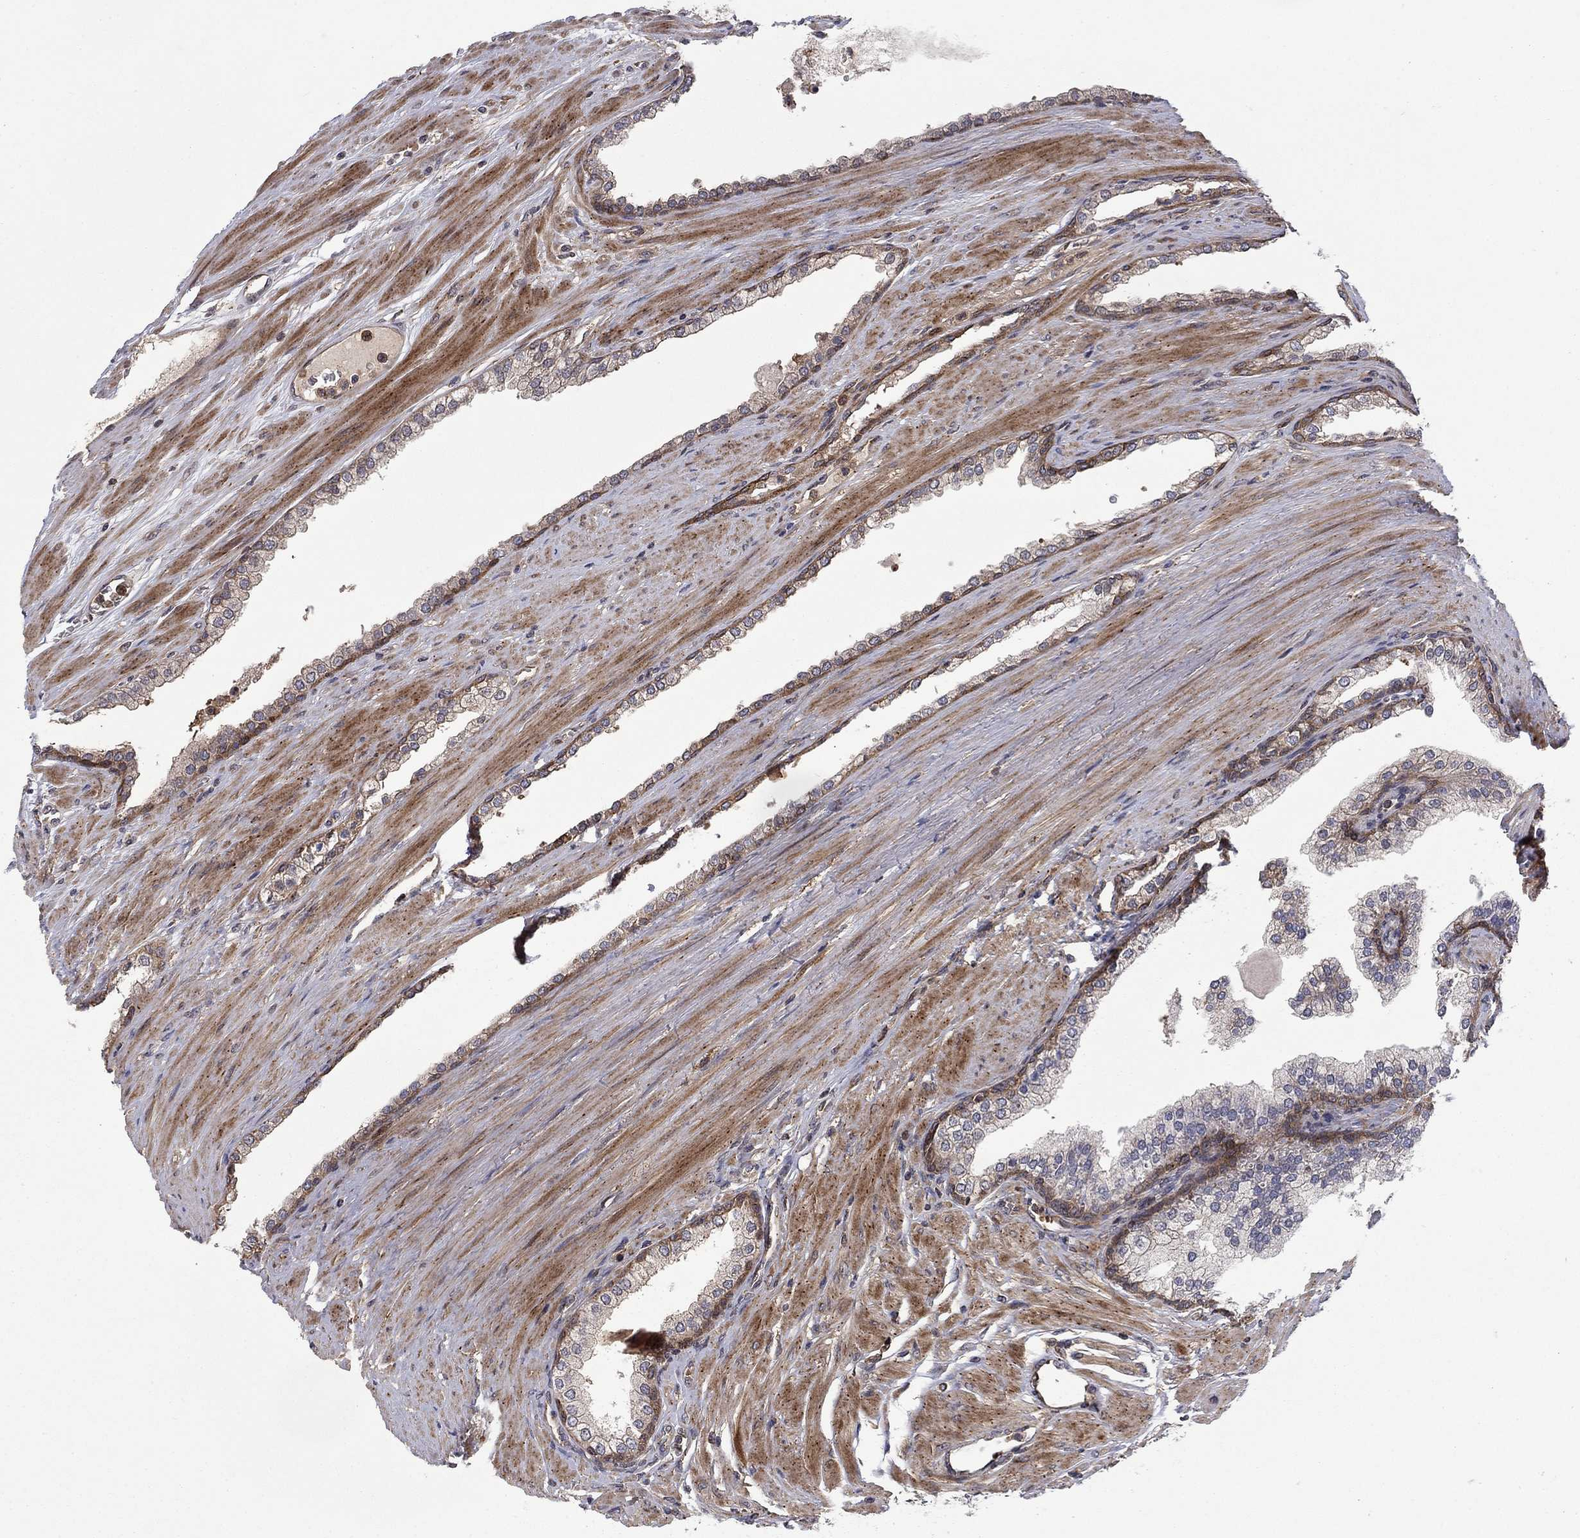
{"staining": {"intensity": "weak", "quantity": "25%-75%", "location": "cytoplasmic/membranous"}, "tissue": "prostate cancer", "cell_type": "Tumor cells", "image_type": "cancer", "snomed": [{"axis": "morphology", "description": "Adenocarcinoma, NOS"}, {"axis": "topography", "description": "Prostate"}], "caption": "Prostate adenocarcinoma stained for a protein reveals weak cytoplasmic/membranous positivity in tumor cells.", "gene": "HDAC4", "patient": {"sex": "male", "age": 67}}